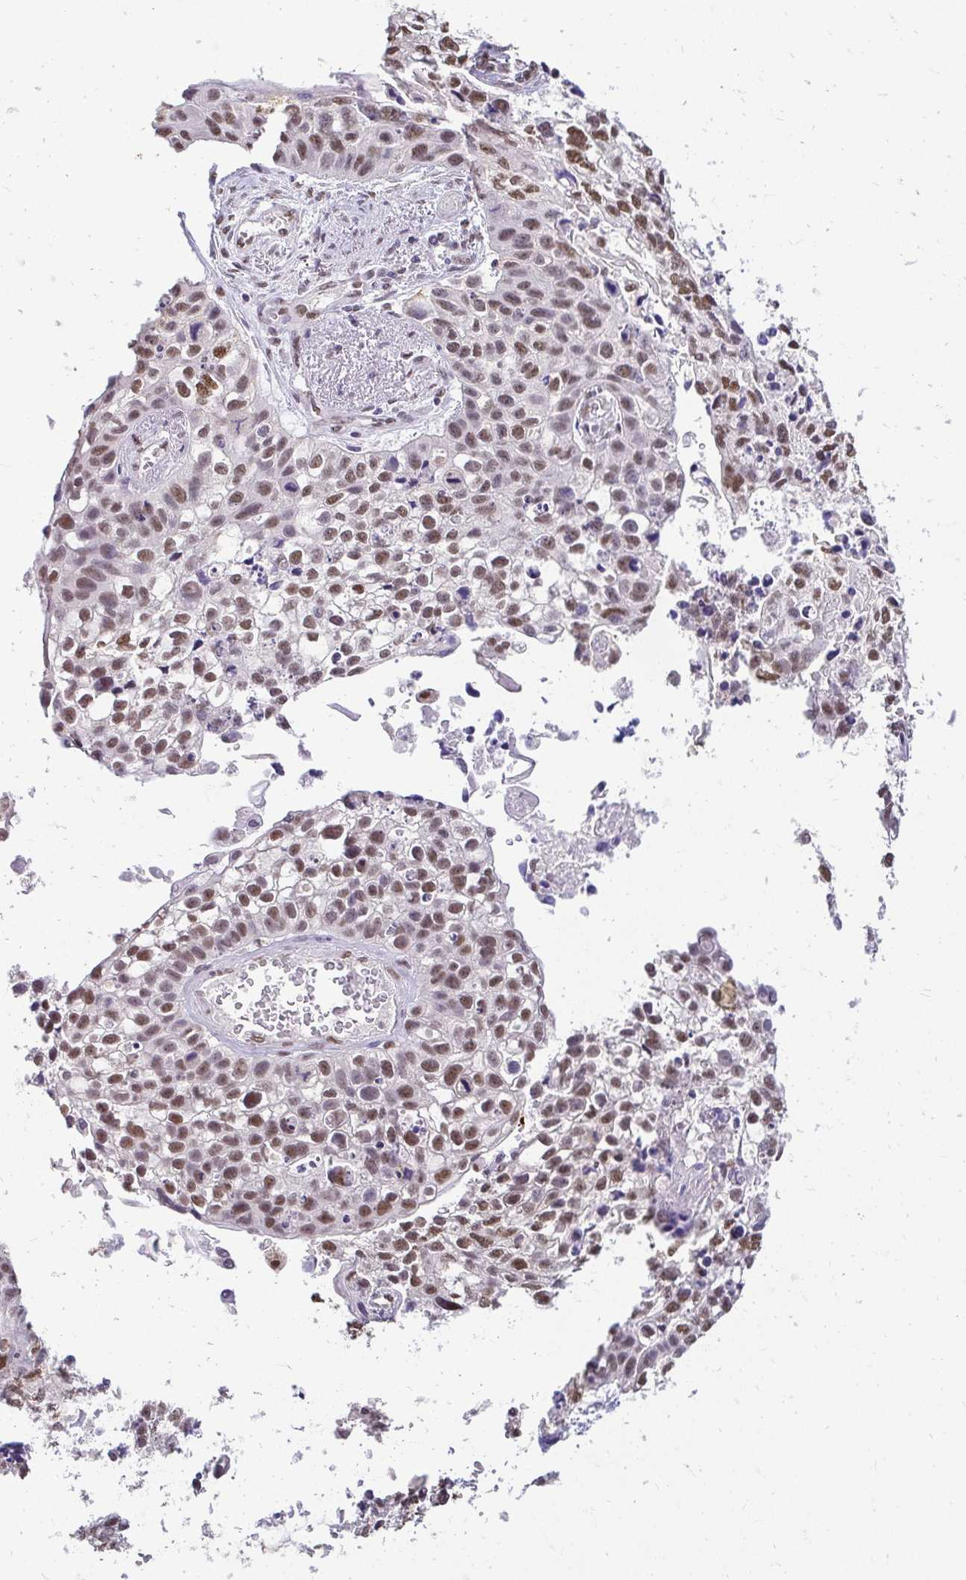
{"staining": {"intensity": "moderate", "quantity": ">75%", "location": "nuclear"}, "tissue": "lung cancer", "cell_type": "Tumor cells", "image_type": "cancer", "snomed": [{"axis": "morphology", "description": "Squamous cell carcinoma, NOS"}, {"axis": "topography", "description": "Lung"}], "caption": "There is medium levels of moderate nuclear expression in tumor cells of lung squamous cell carcinoma, as demonstrated by immunohistochemical staining (brown color).", "gene": "RIMS4", "patient": {"sex": "male", "age": 74}}